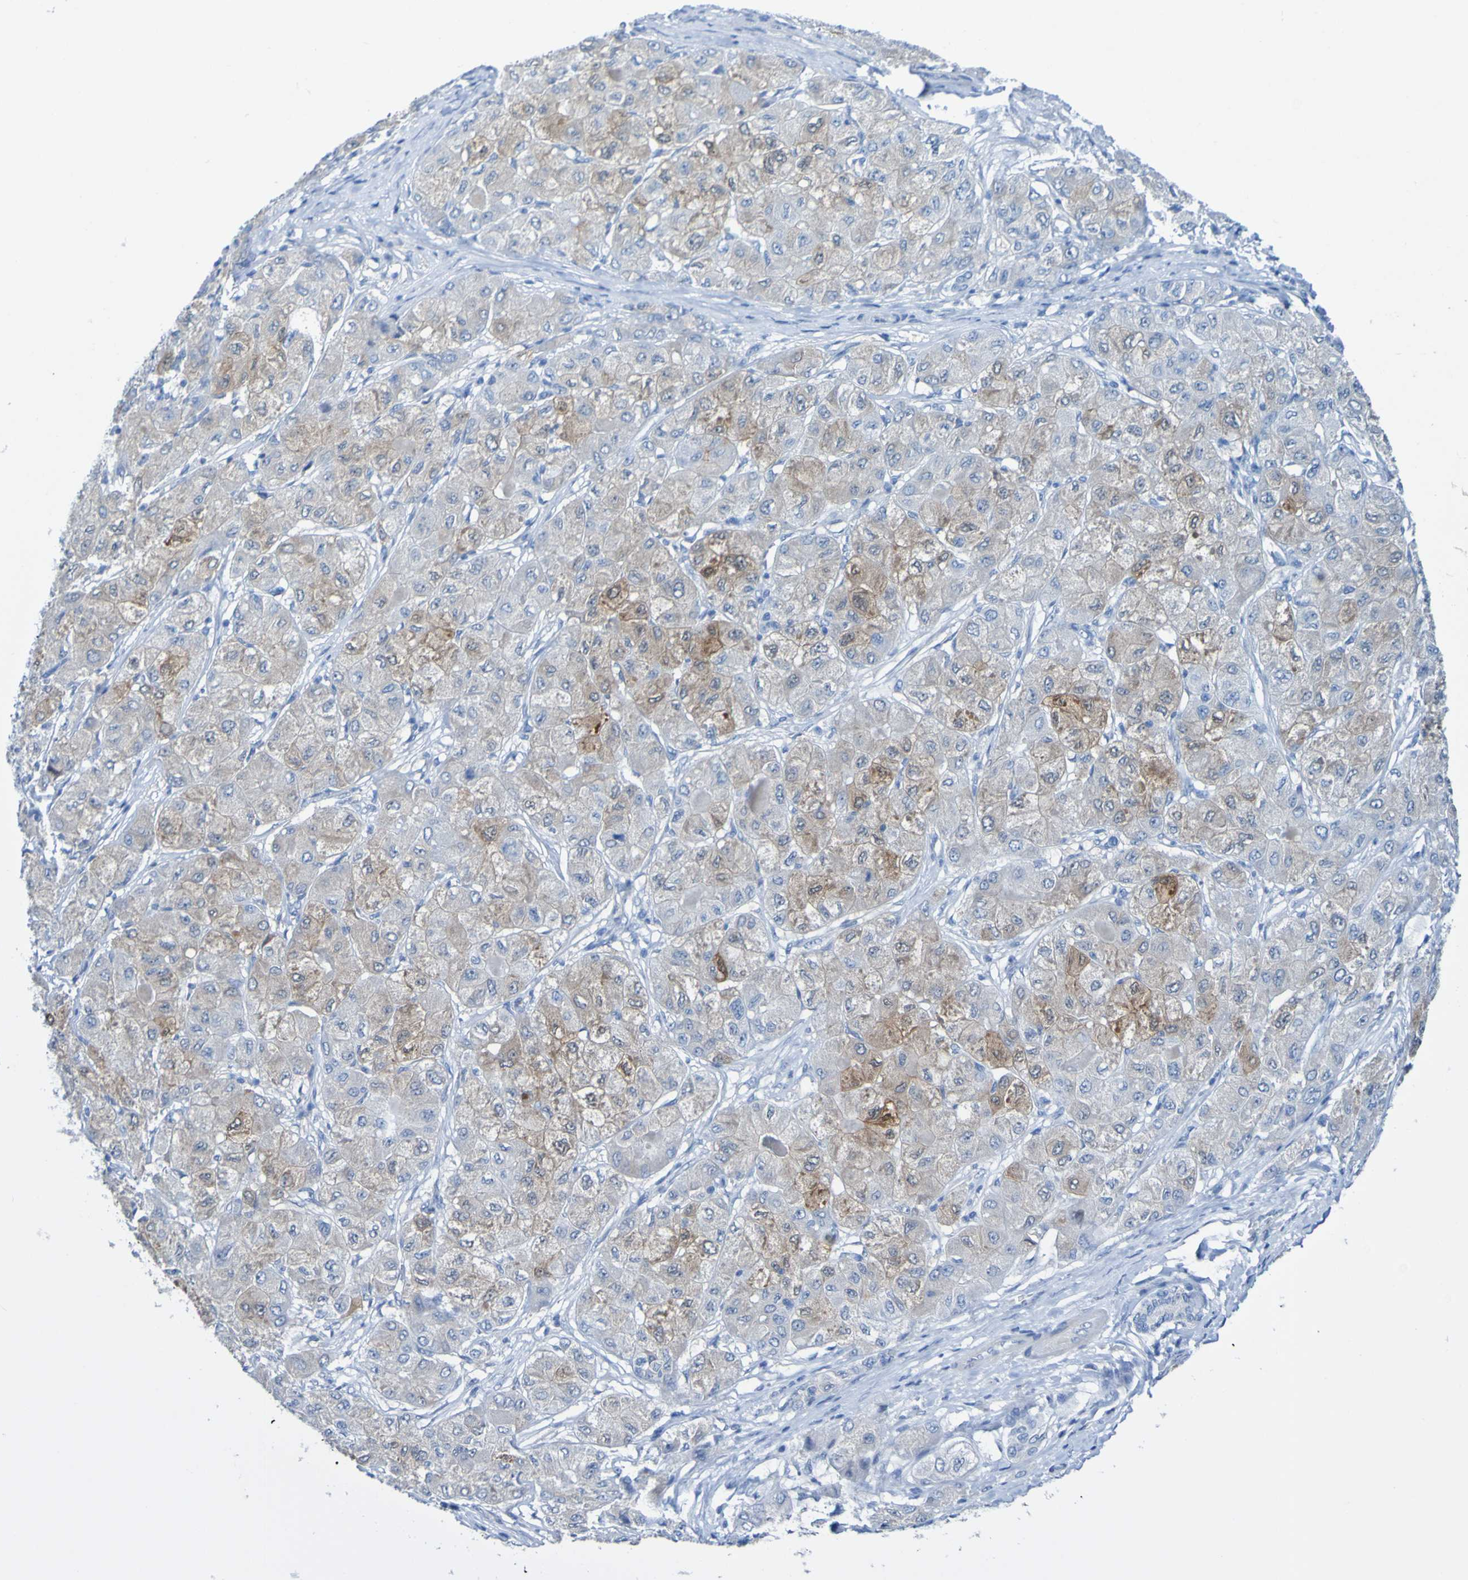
{"staining": {"intensity": "moderate", "quantity": "25%-75%", "location": "cytoplasmic/membranous"}, "tissue": "liver cancer", "cell_type": "Tumor cells", "image_type": "cancer", "snomed": [{"axis": "morphology", "description": "Carcinoma, Hepatocellular, NOS"}, {"axis": "topography", "description": "Liver"}], "caption": "Liver cancer (hepatocellular carcinoma) tissue exhibits moderate cytoplasmic/membranous expression in approximately 25%-75% of tumor cells", "gene": "ACMSD", "patient": {"sex": "male", "age": 80}}